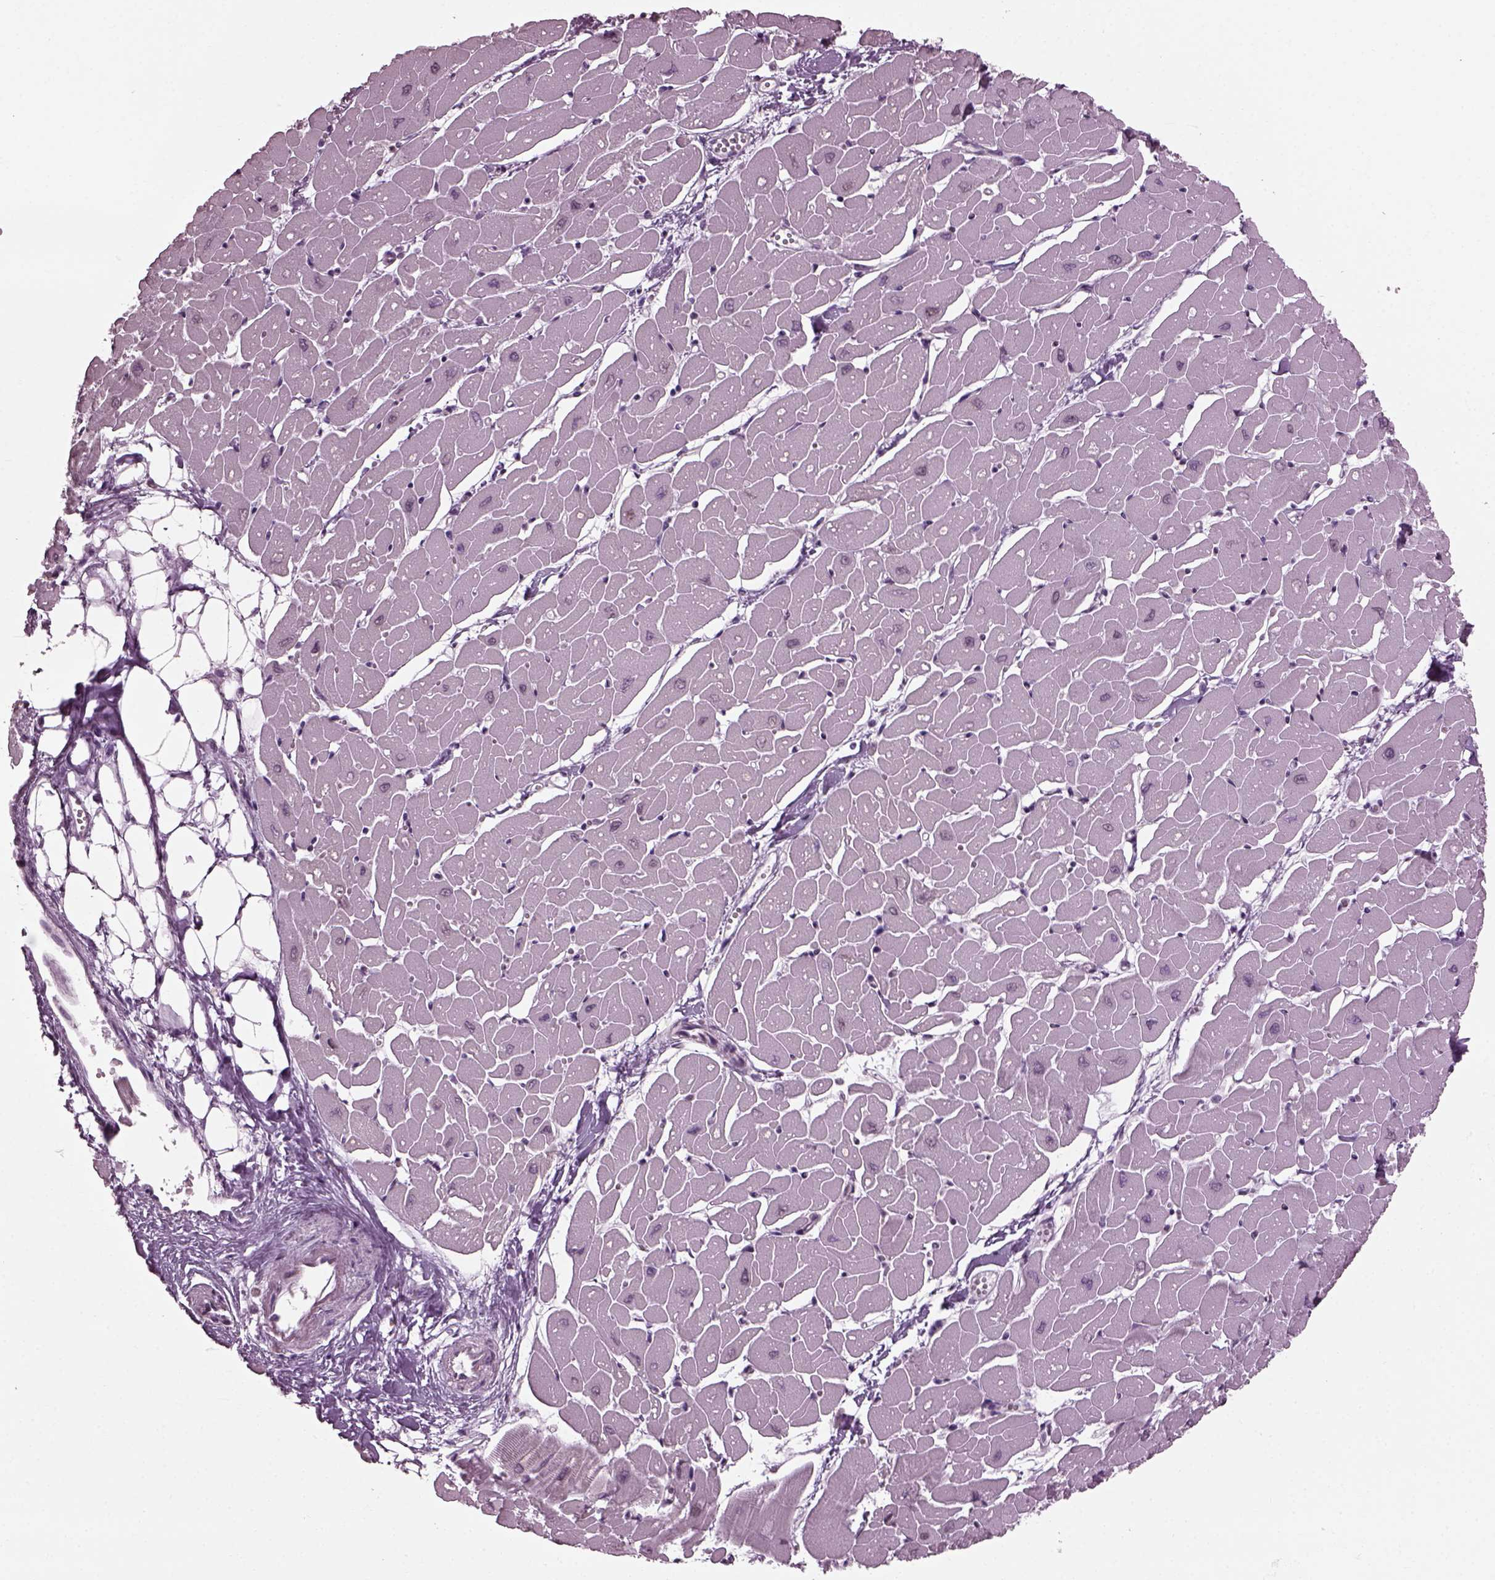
{"staining": {"intensity": "negative", "quantity": "none", "location": "none"}, "tissue": "heart muscle", "cell_type": "Cardiomyocytes", "image_type": "normal", "snomed": [{"axis": "morphology", "description": "Normal tissue, NOS"}, {"axis": "topography", "description": "Heart"}], "caption": "Immunohistochemistry (IHC) photomicrograph of normal heart muscle stained for a protein (brown), which exhibits no expression in cardiomyocytes.", "gene": "CABP5", "patient": {"sex": "male", "age": 57}}